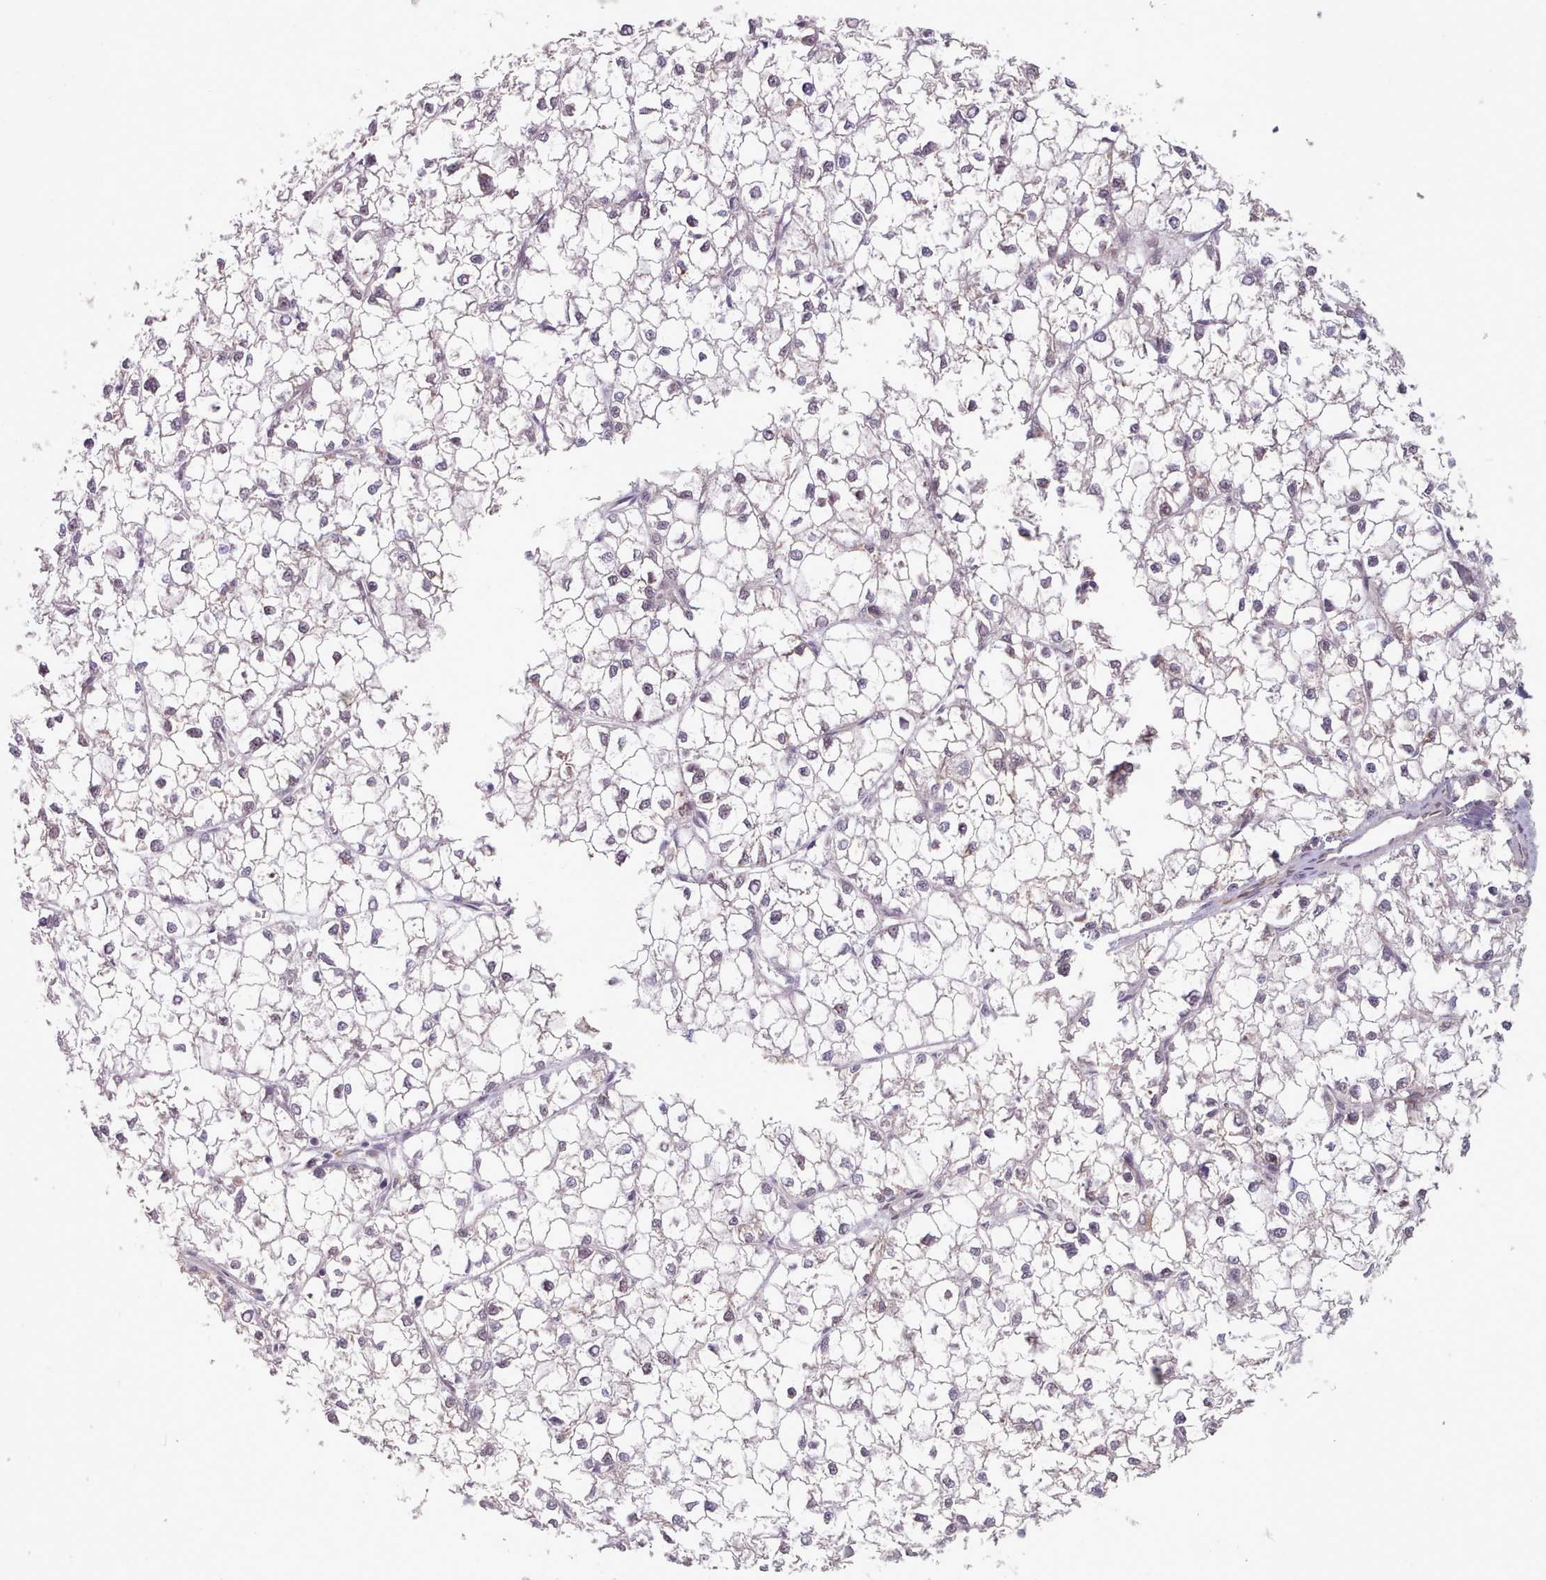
{"staining": {"intensity": "negative", "quantity": "none", "location": "none"}, "tissue": "liver cancer", "cell_type": "Tumor cells", "image_type": "cancer", "snomed": [{"axis": "morphology", "description": "Carcinoma, Hepatocellular, NOS"}, {"axis": "topography", "description": "Liver"}], "caption": "This is a histopathology image of immunohistochemistry (IHC) staining of liver cancer, which shows no positivity in tumor cells.", "gene": "CES3", "patient": {"sex": "female", "age": 43}}